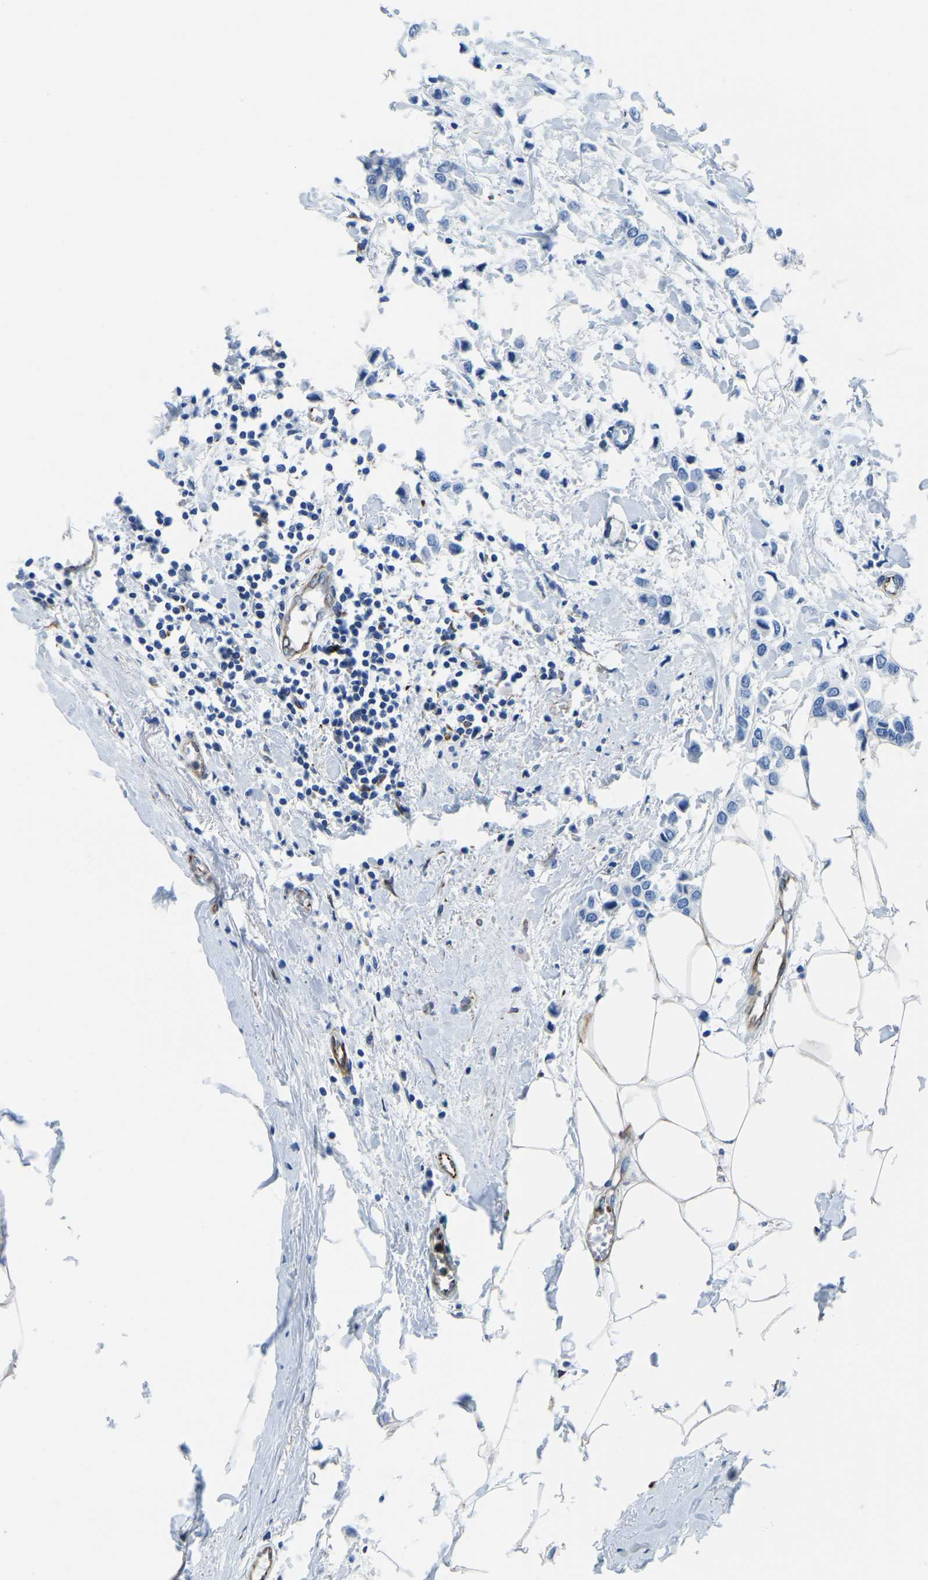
{"staining": {"intensity": "negative", "quantity": "none", "location": "none"}, "tissue": "breast cancer", "cell_type": "Tumor cells", "image_type": "cancer", "snomed": [{"axis": "morphology", "description": "Lobular carcinoma"}, {"axis": "topography", "description": "Breast"}], "caption": "A micrograph of breast lobular carcinoma stained for a protein displays no brown staining in tumor cells. Nuclei are stained in blue.", "gene": "MS4A3", "patient": {"sex": "female", "age": 51}}